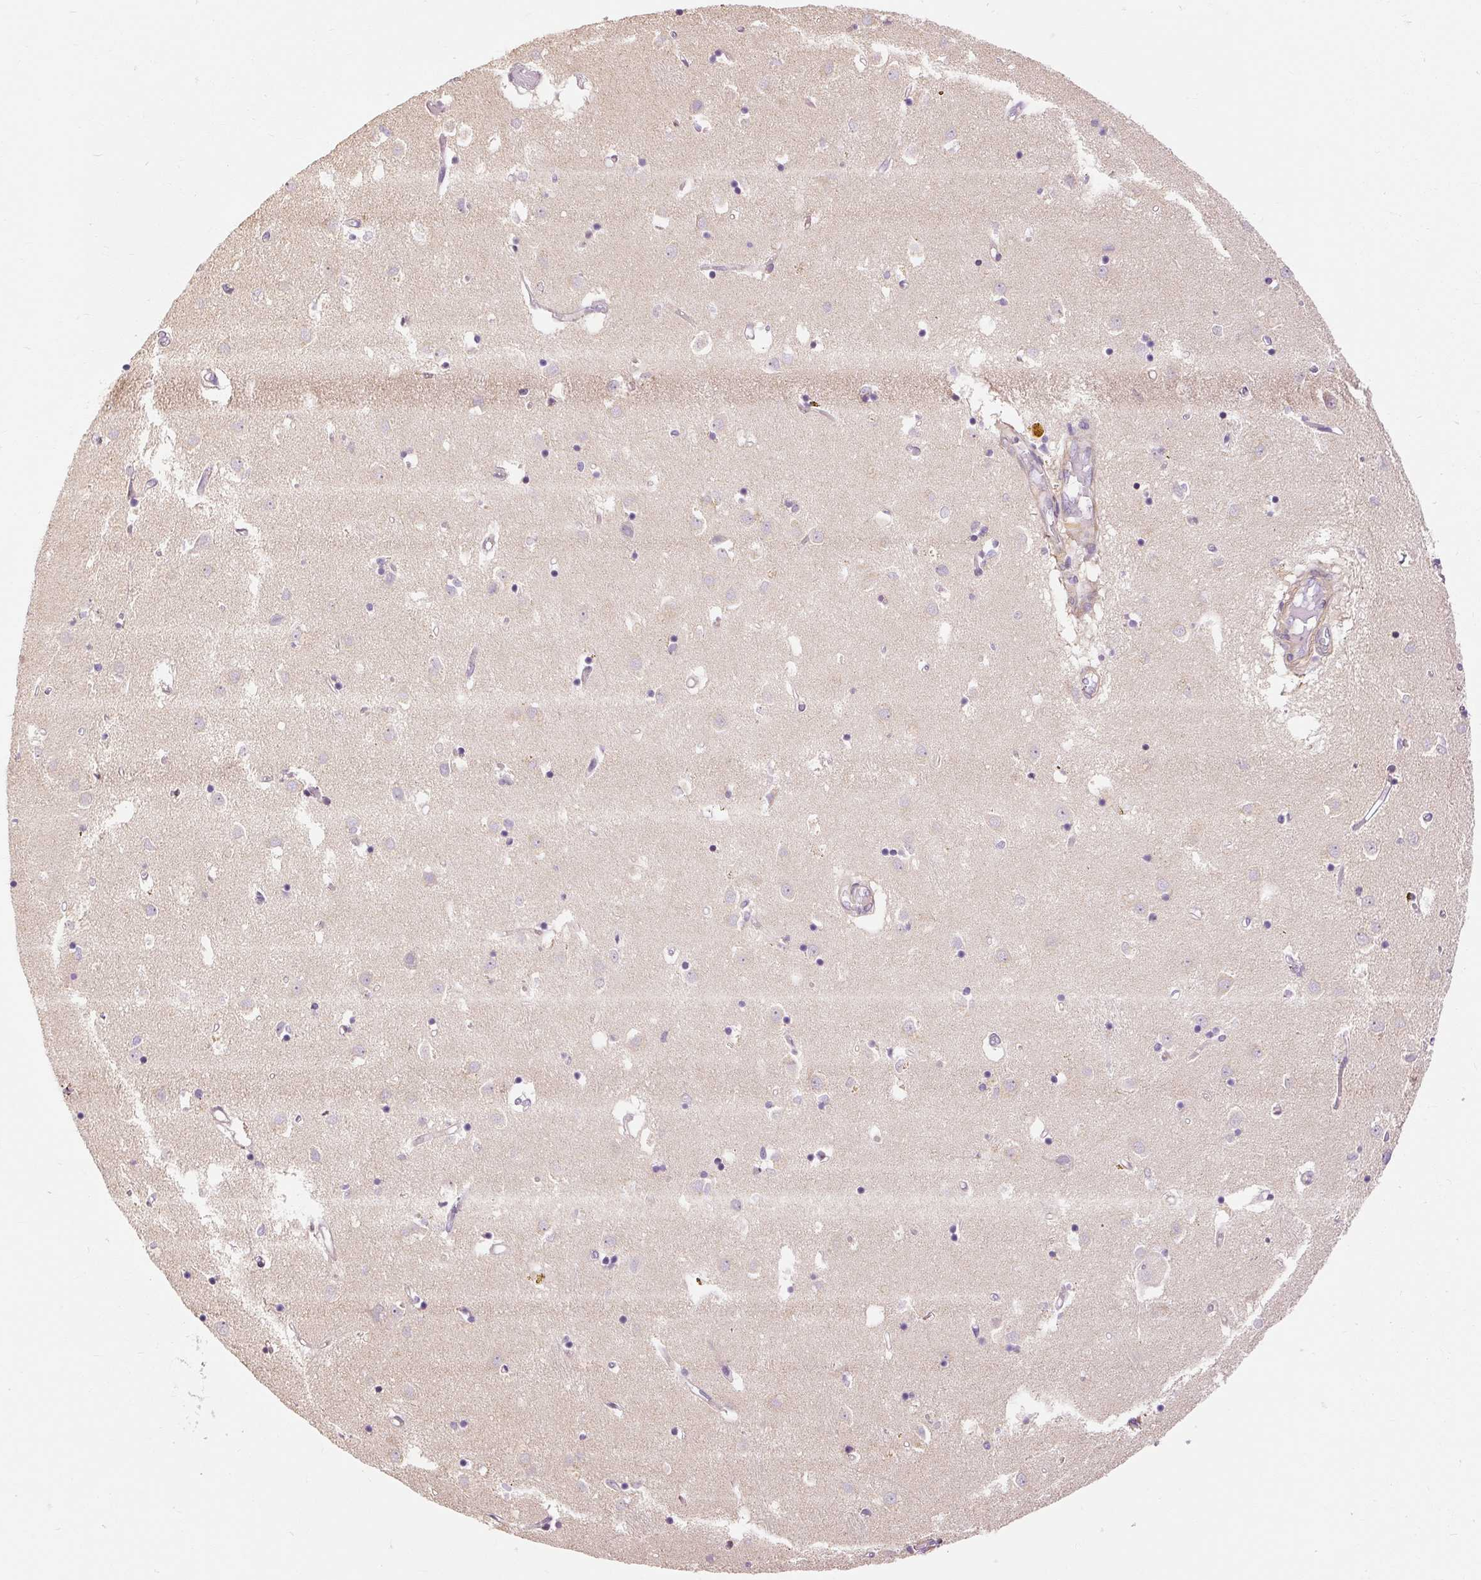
{"staining": {"intensity": "negative", "quantity": "none", "location": "none"}, "tissue": "caudate", "cell_type": "Glial cells", "image_type": "normal", "snomed": [{"axis": "morphology", "description": "Normal tissue, NOS"}, {"axis": "topography", "description": "Lateral ventricle wall"}], "caption": "There is no significant expression in glial cells of caudate. (DAB IHC with hematoxylin counter stain).", "gene": "CAPN3", "patient": {"sex": "male", "age": 70}}